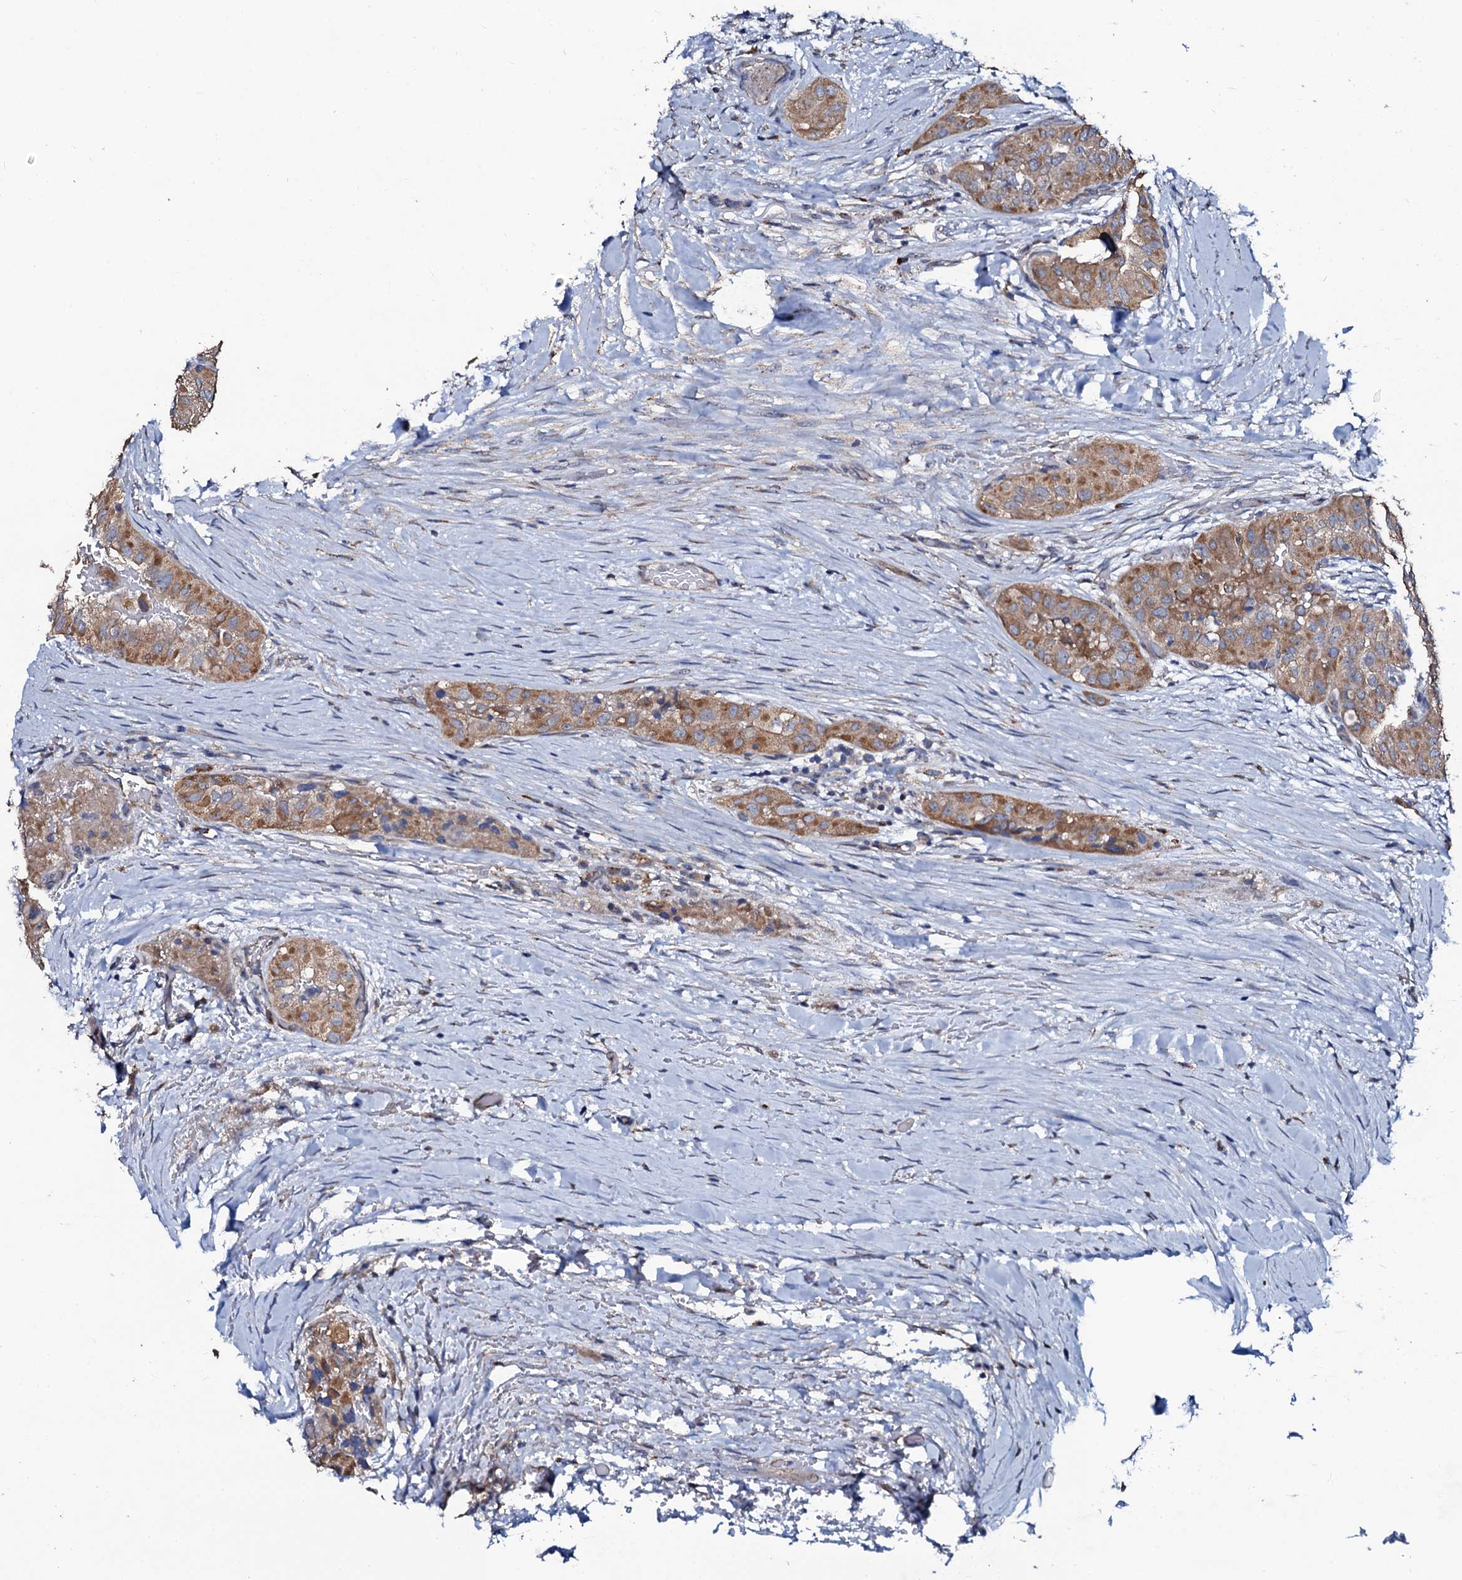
{"staining": {"intensity": "moderate", "quantity": ">75%", "location": "cytoplasmic/membranous"}, "tissue": "thyroid cancer", "cell_type": "Tumor cells", "image_type": "cancer", "snomed": [{"axis": "morphology", "description": "Papillary adenocarcinoma, NOS"}, {"axis": "topography", "description": "Thyroid gland"}], "caption": "An IHC histopathology image of tumor tissue is shown. Protein staining in brown shows moderate cytoplasmic/membranous positivity in thyroid cancer within tumor cells.", "gene": "GLCE", "patient": {"sex": "female", "age": 59}}